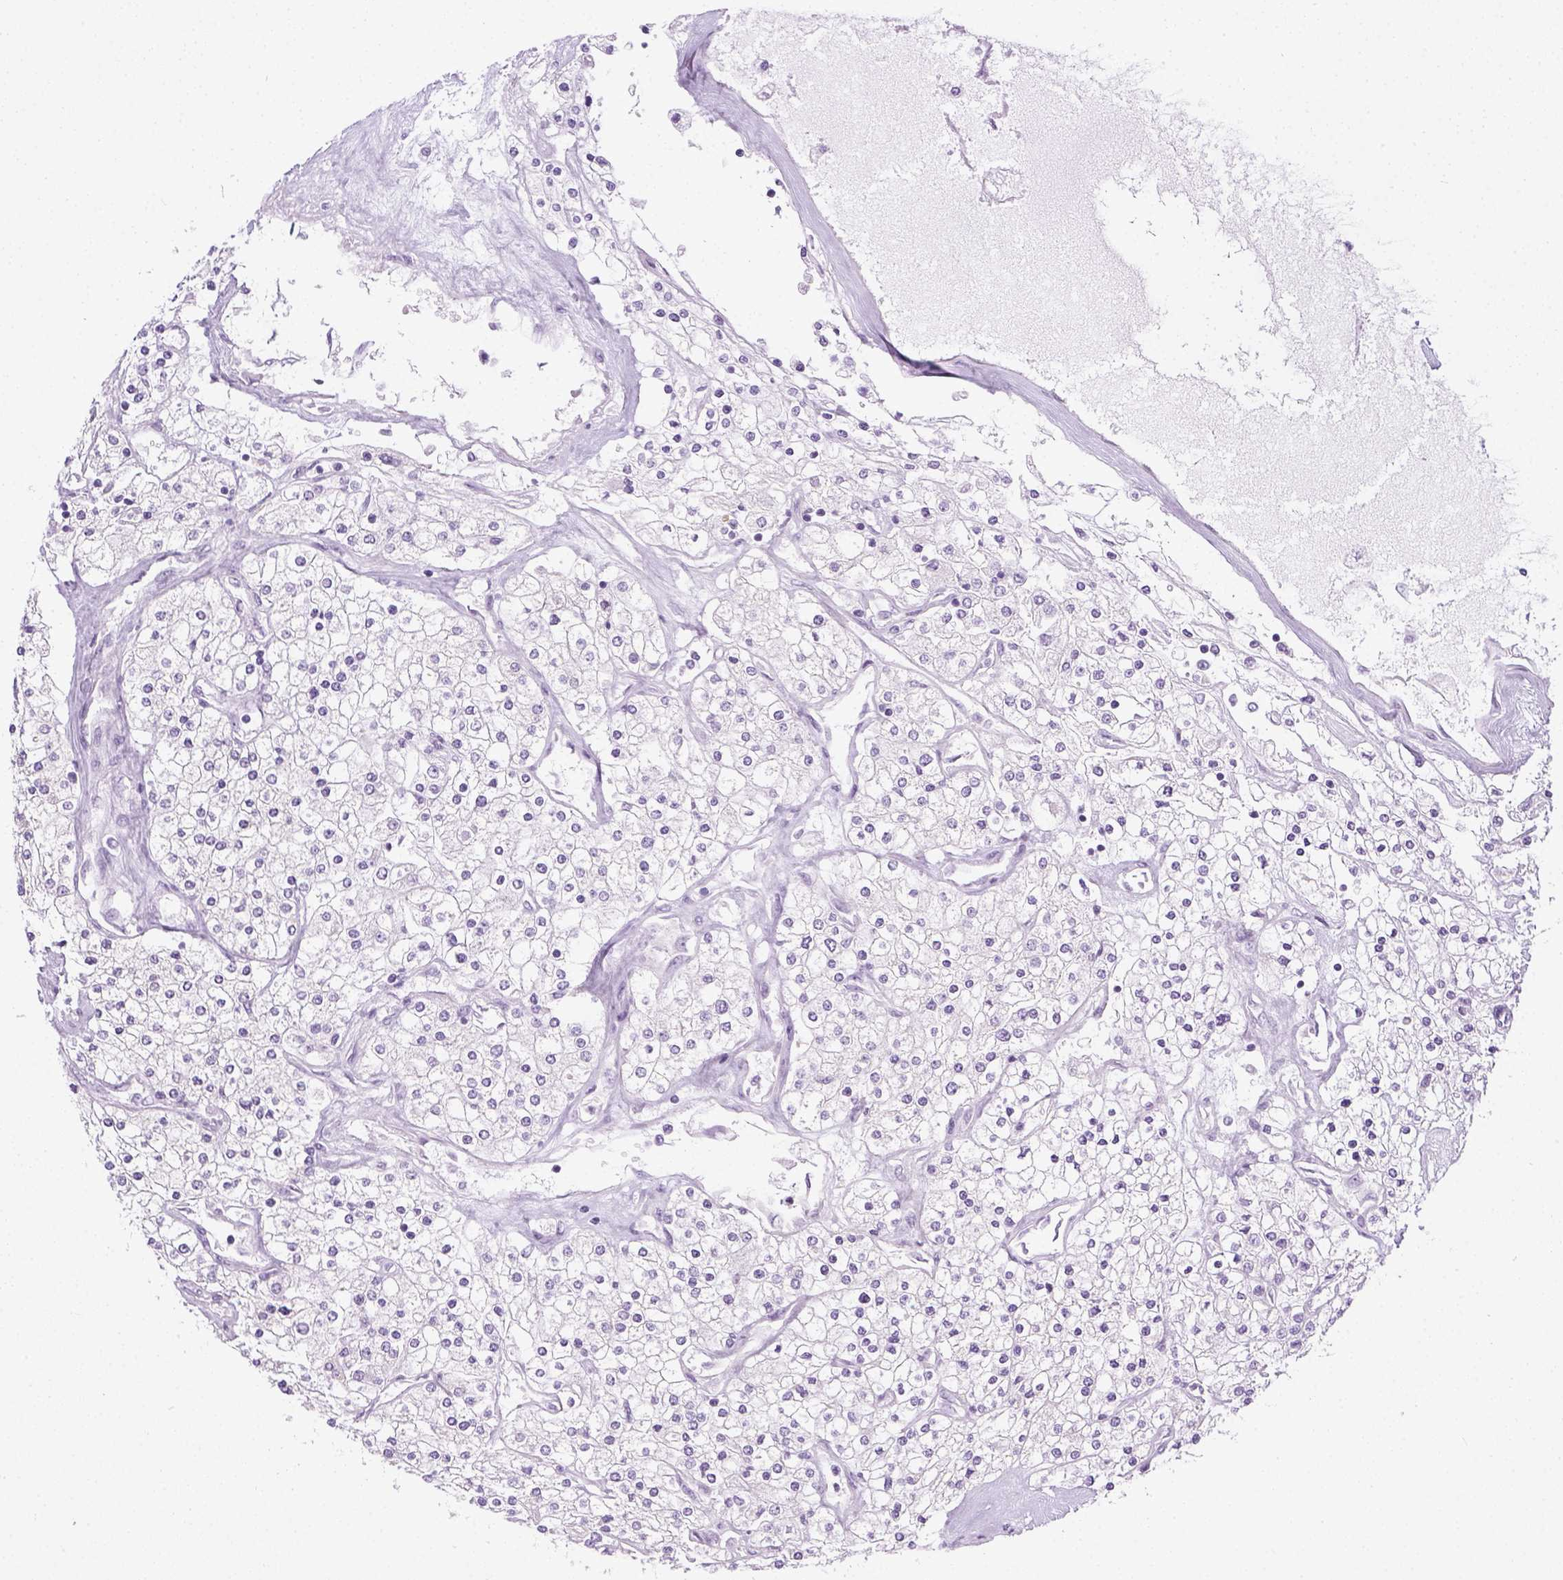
{"staining": {"intensity": "negative", "quantity": "none", "location": "none"}, "tissue": "renal cancer", "cell_type": "Tumor cells", "image_type": "cancer", "snomed": [{"axis": "morphology", "description": "Adenocarcinoma, NOS"}, {"axis": "topography", "description": "Kidney"}], "caption": "Immunohistochemical staining of renal cancer demonstrates no significant staining in tumor cells.", "gene": "LGSN", "patient": {"sex": "male", "age": 80}}